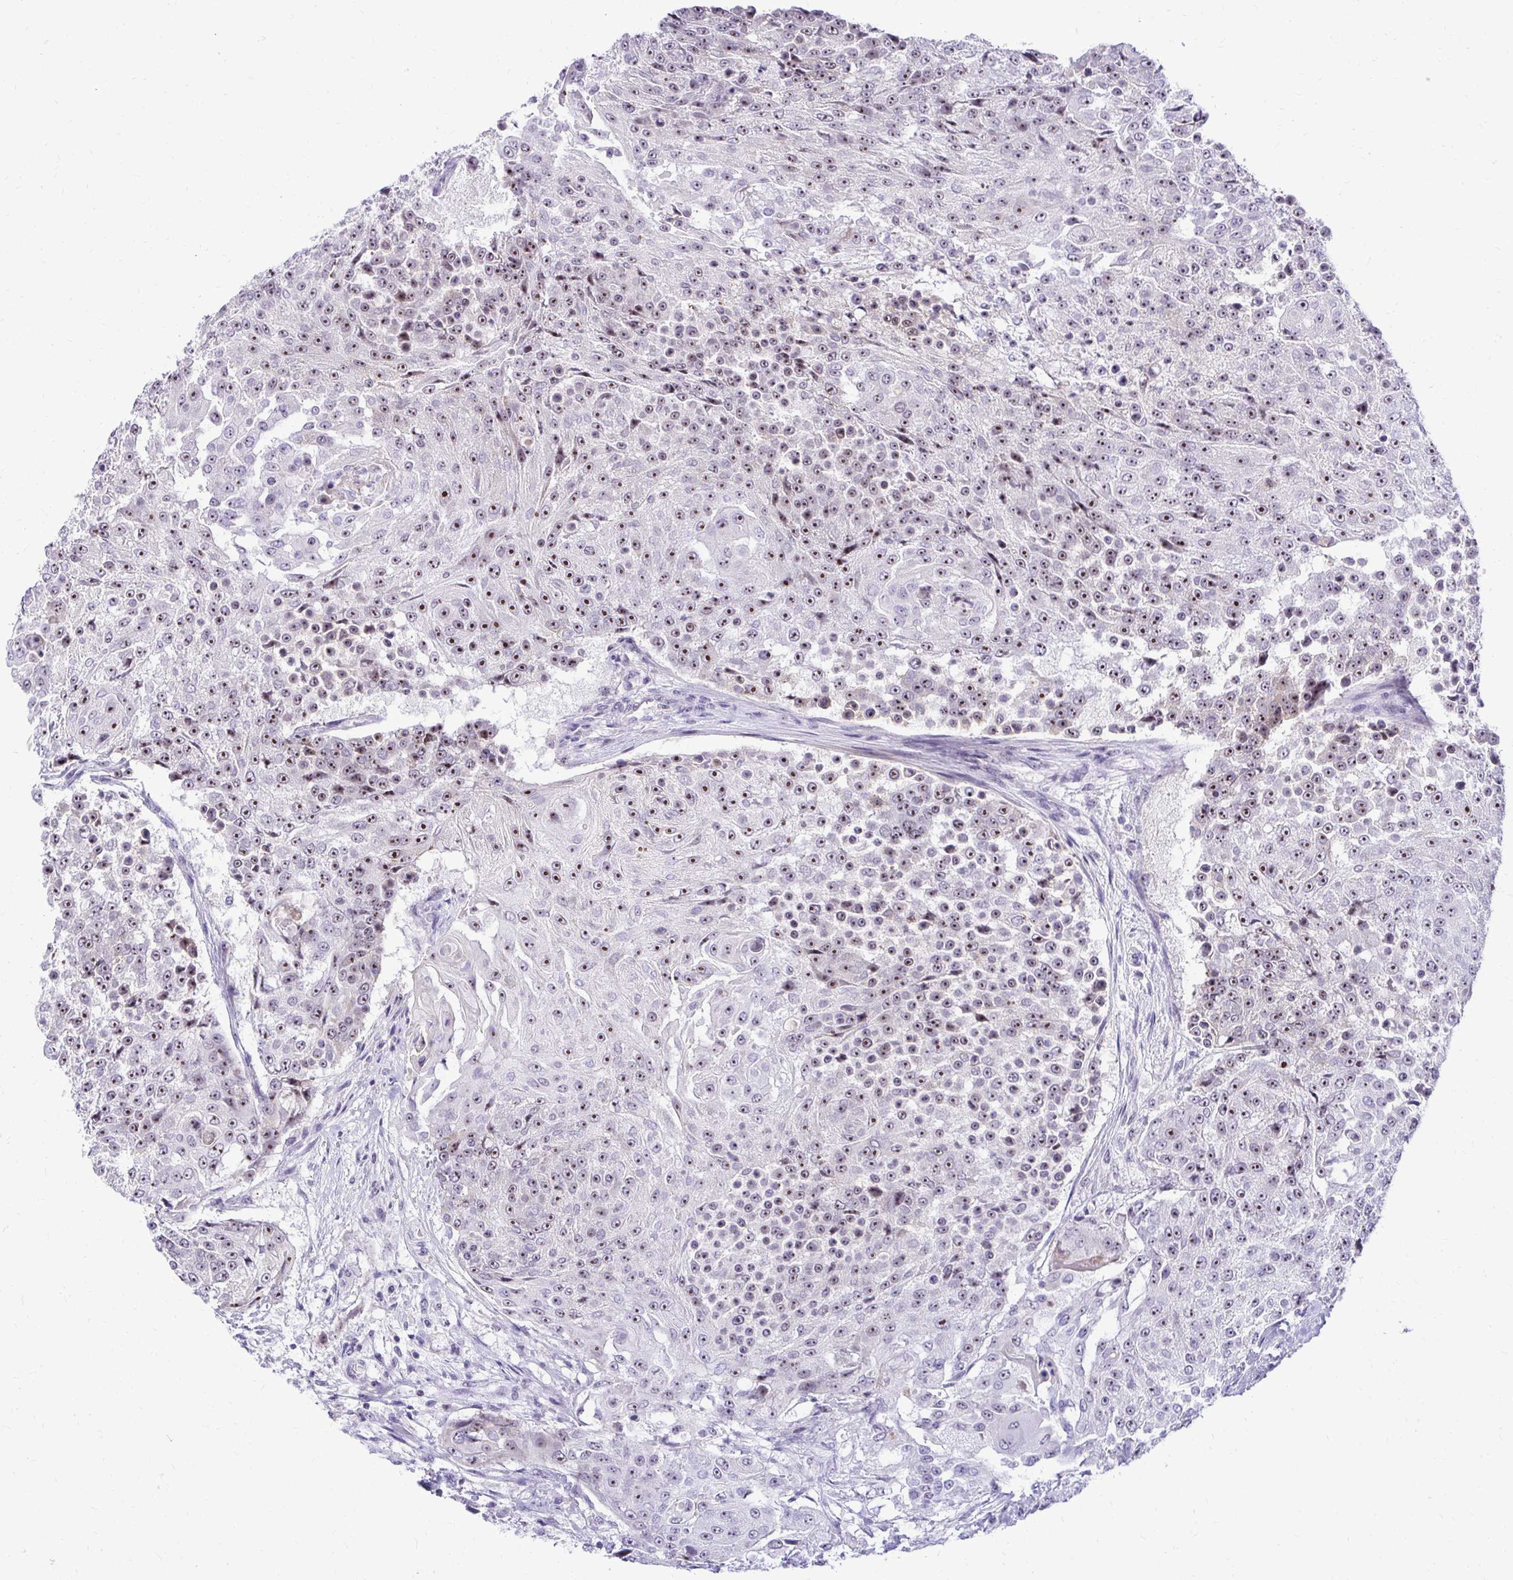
{"staining": {"intensity": "moderate", "quantity": "25%-75%", "location": "nuclear"}, "tissue": "urothelial cancer", "cell_type": "Tumor cells", "image_type": "cancer", "snomed": [{"axis": "morphology", "description": "Urothelial carcinoma, High grade"}, {"axis": "topography", "description": "Urinary bladder"}], "caption": "The histopathology image displays immunohistochemical staining of urothelial carcinoma (high-grade). There is moderate nuclear staining is seen in about 25%-75% of tumor cells.", "gene": "NIFK", "patient": {"sex": "female", "age": 63}}